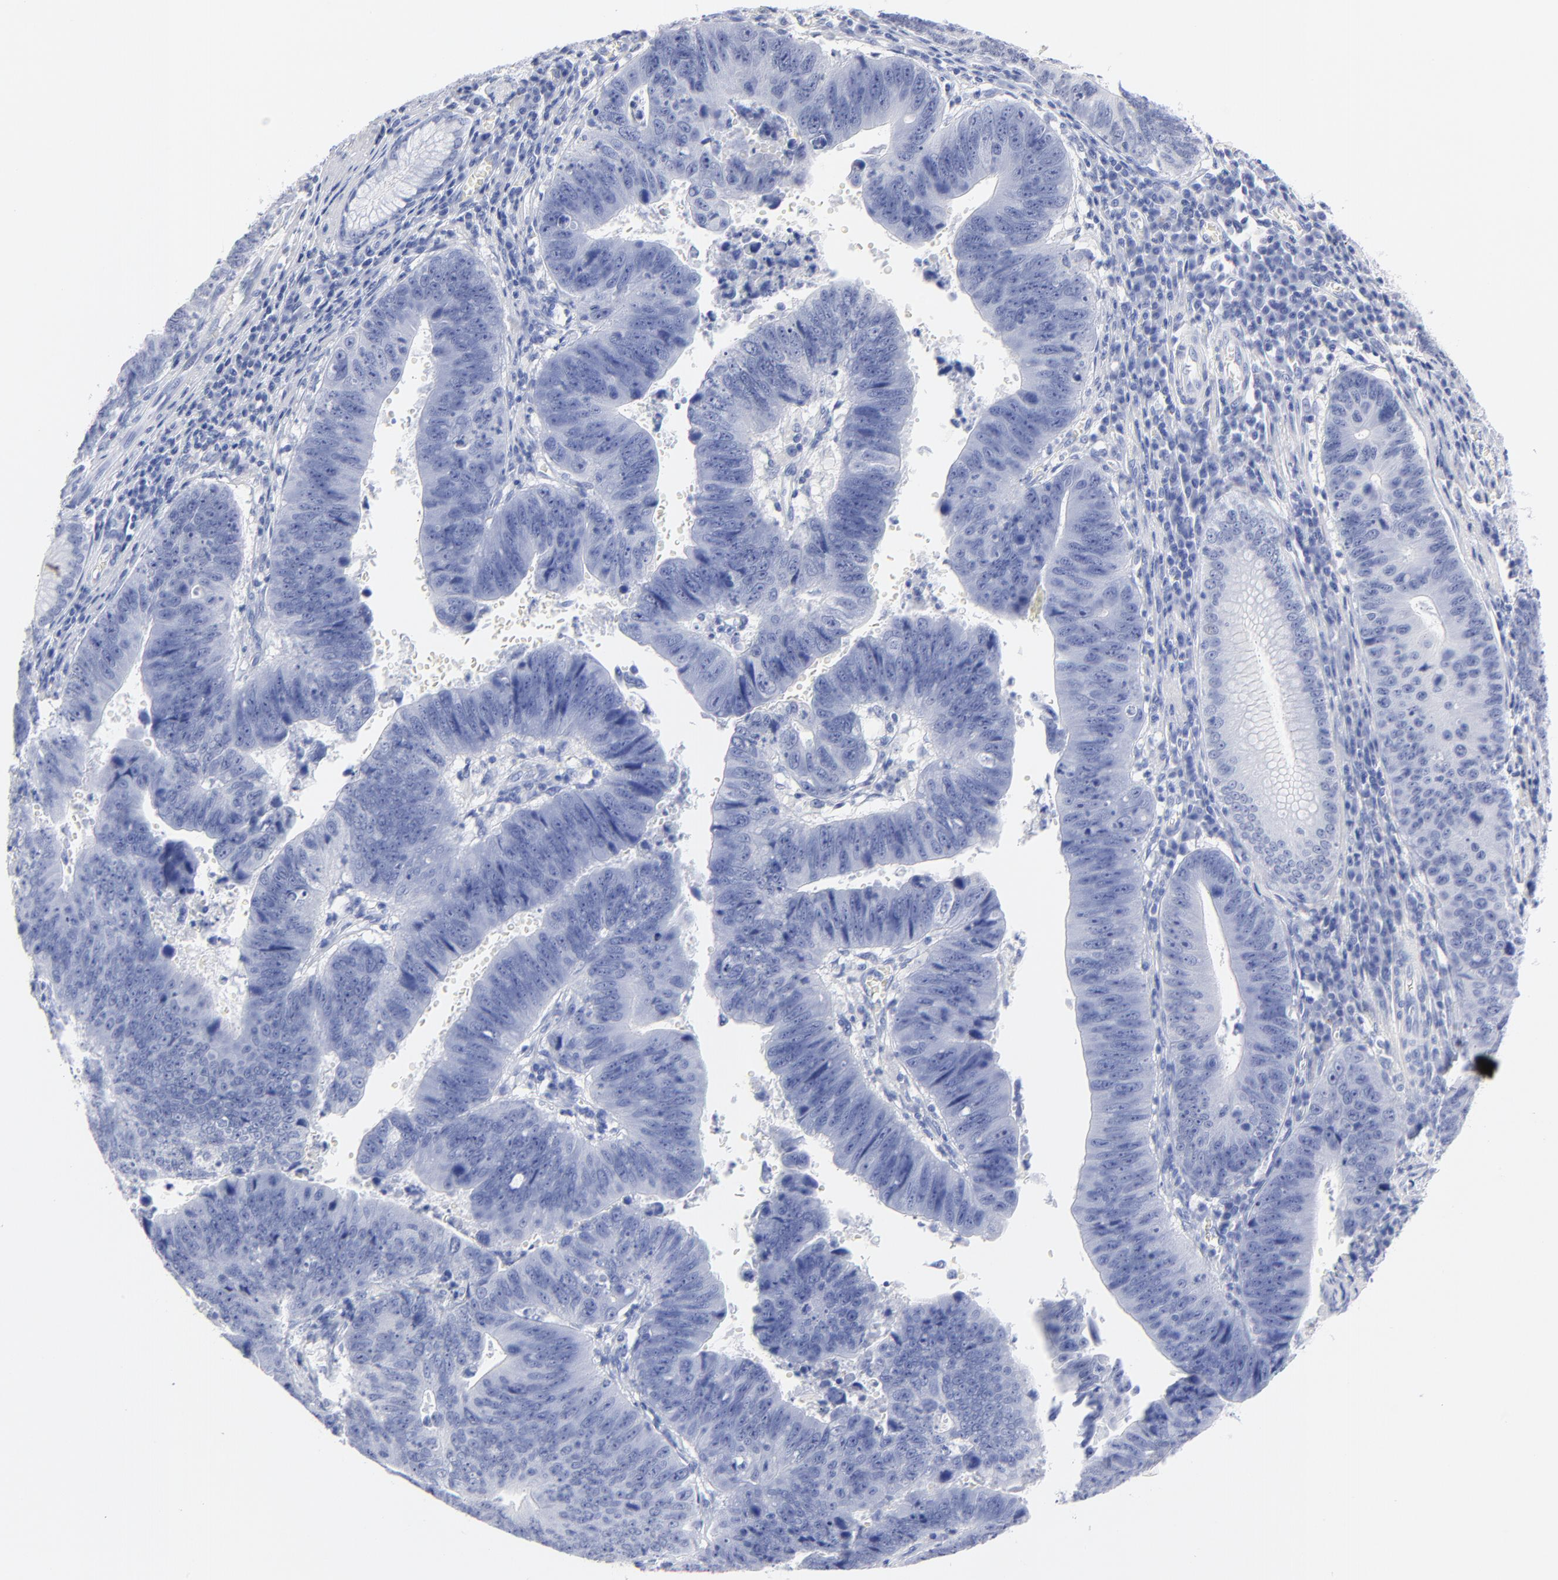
{"staining": {"intensity": "negative", "quantity": "none", "location": "none"}, "tissue": "stomach cancer", "cell_type": "Tumor cells", "image_type": "cancer", "snomed": [{"axis": "morphology", "description": "Adenocarcinoma, NOS"}, {"axis": "topography", "description": "Stomach"}], "caption": "DAB immunohistochemical staining of human stomach cancer shows no significant positivity in tumor cells. The staining is performed using DAB (3,3'-diaminobenzidine) brown chromogen with nuclei counter-stained in using hematoxylin.", "gene": "ACY1", "patient": {"sex": "male", "age": 59}}